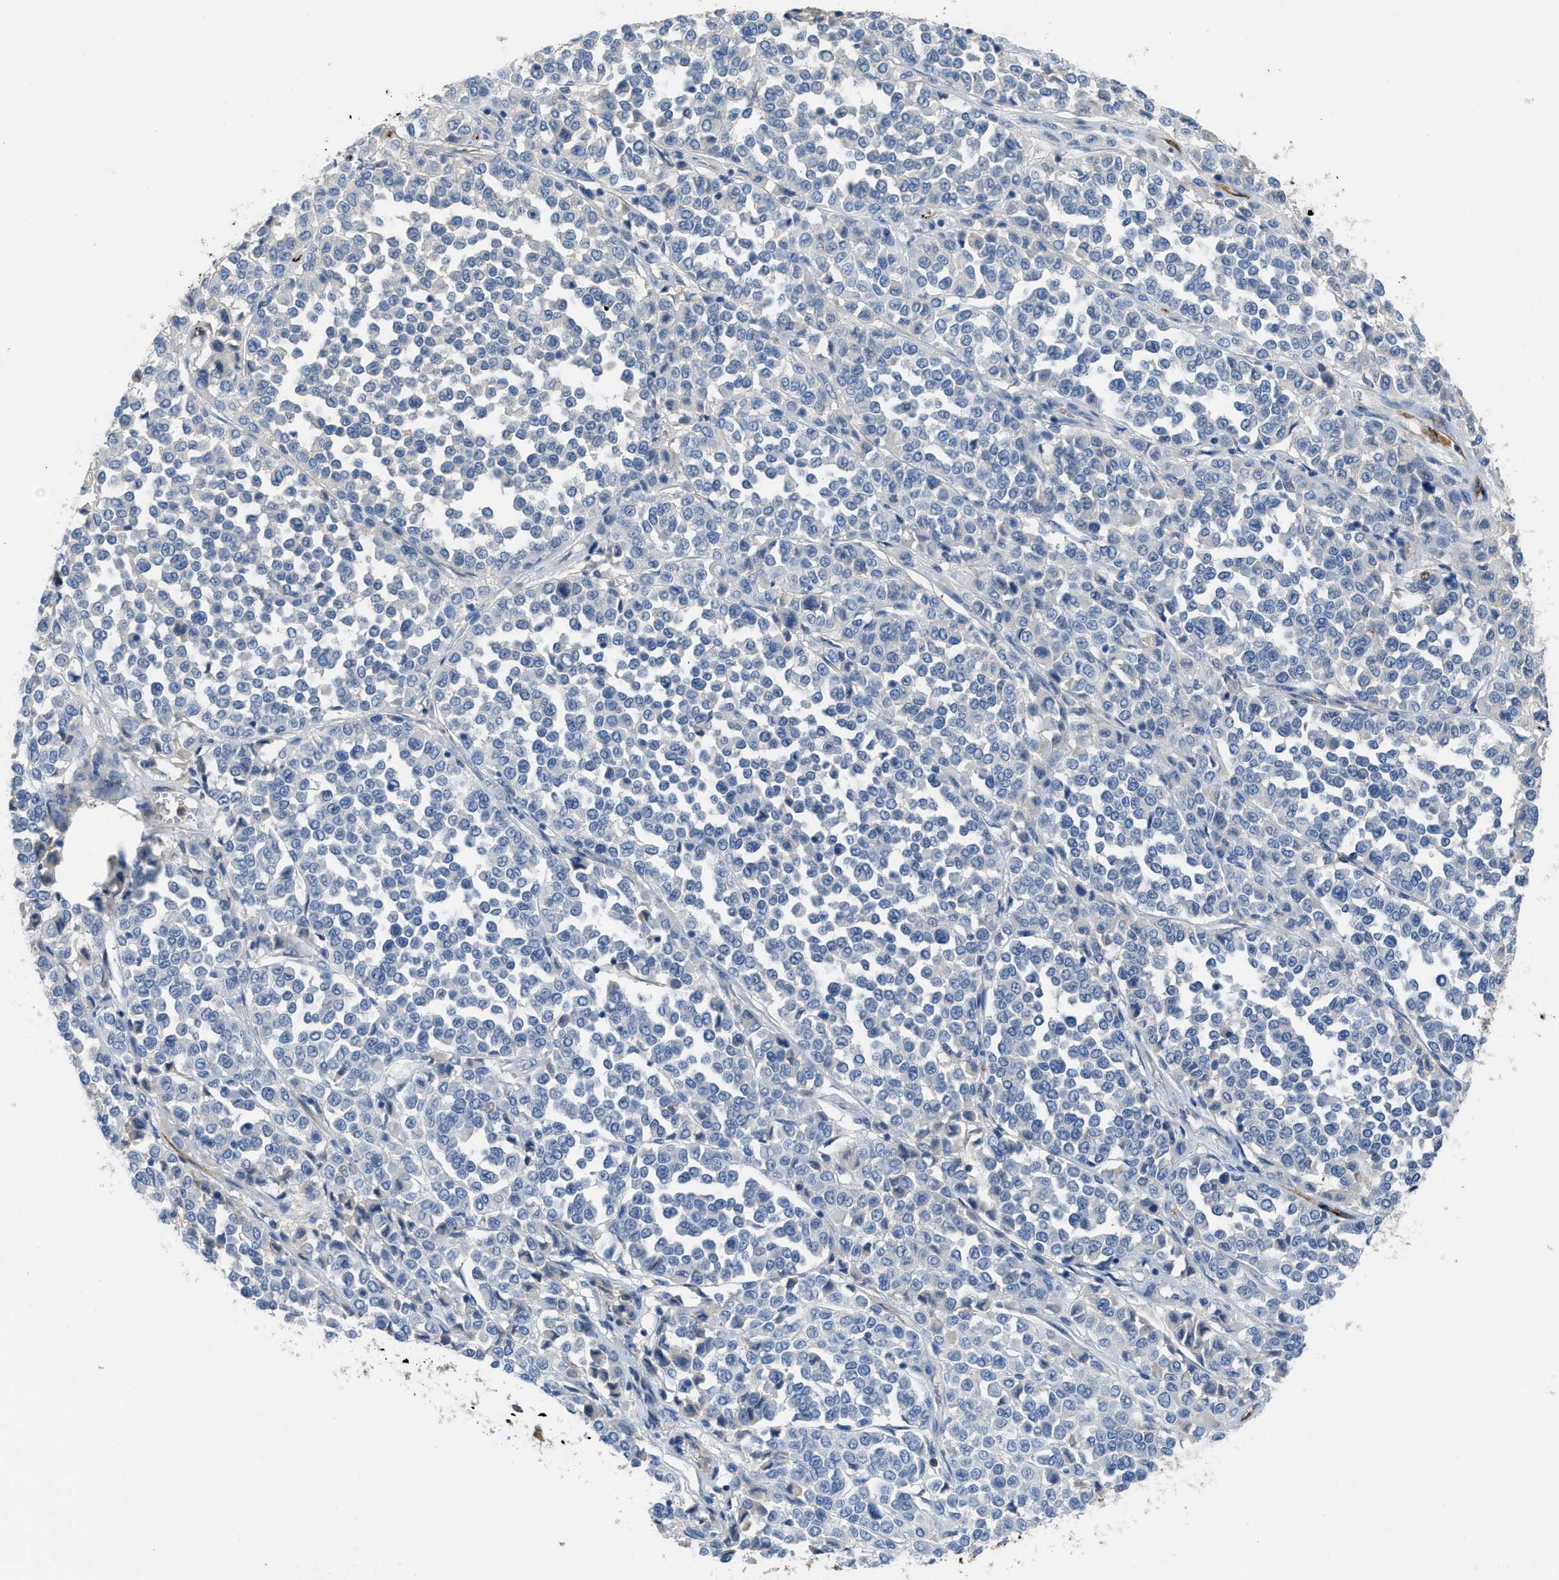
{"staining": {"intensity": "negative", "quantity": "none", "location": "none"}, "tissue": "melanoma", "cell_type": "Tumor cells", "image_type": "cancer", "snomed": [{"axis": "morphology", "description": "Malignant melanoma, Metastatic site"}, {"axis": "topography", "description": "Pancreas"}], "caption": "This image is of melanoma stained with immunohistochemistry (IHC) to label a protein in brown with the nuclei are counter-stained blue. There is no positivity in tumor cells.", "gene": "SPEG", "patient": {"sex": "female", "age": 30}}